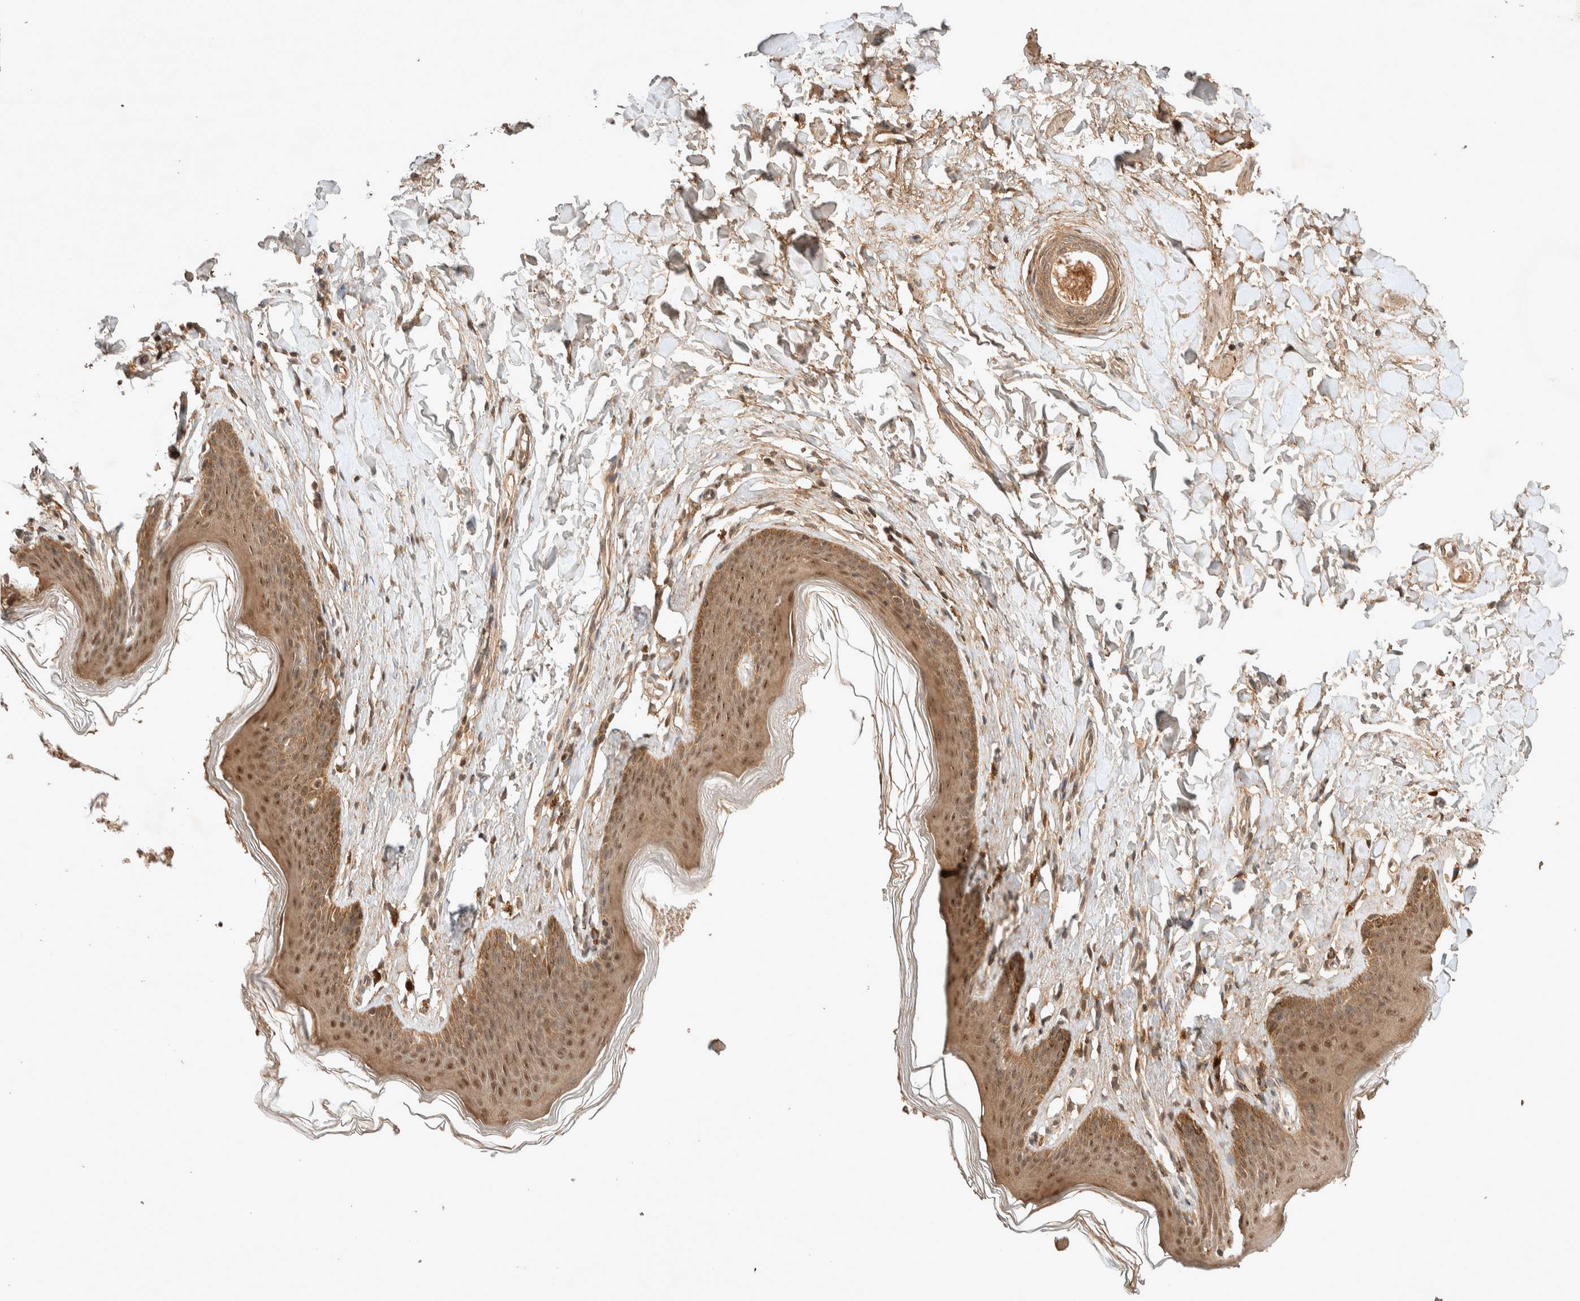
{"staining": {"intensity": "moderate", "quantity": ">75%", "location": "cytoplasmic/membranous,nuclear"}, "tissue": "skin", "cell_type": "Epidermal cells", "image_type": "normal", "snomed": [{"axis": "morphology", "description": "Normal tissue, NOS"}, {"axis": "topography", "description": "Vulva"}], "caption": "Unremarkable skin shows moderate cytoplasmic/membranous,nuclear positivity in approximately >75% of epidermal cells.", "gene": "THRA", "patient": {"sex": "female", "age": 66}}